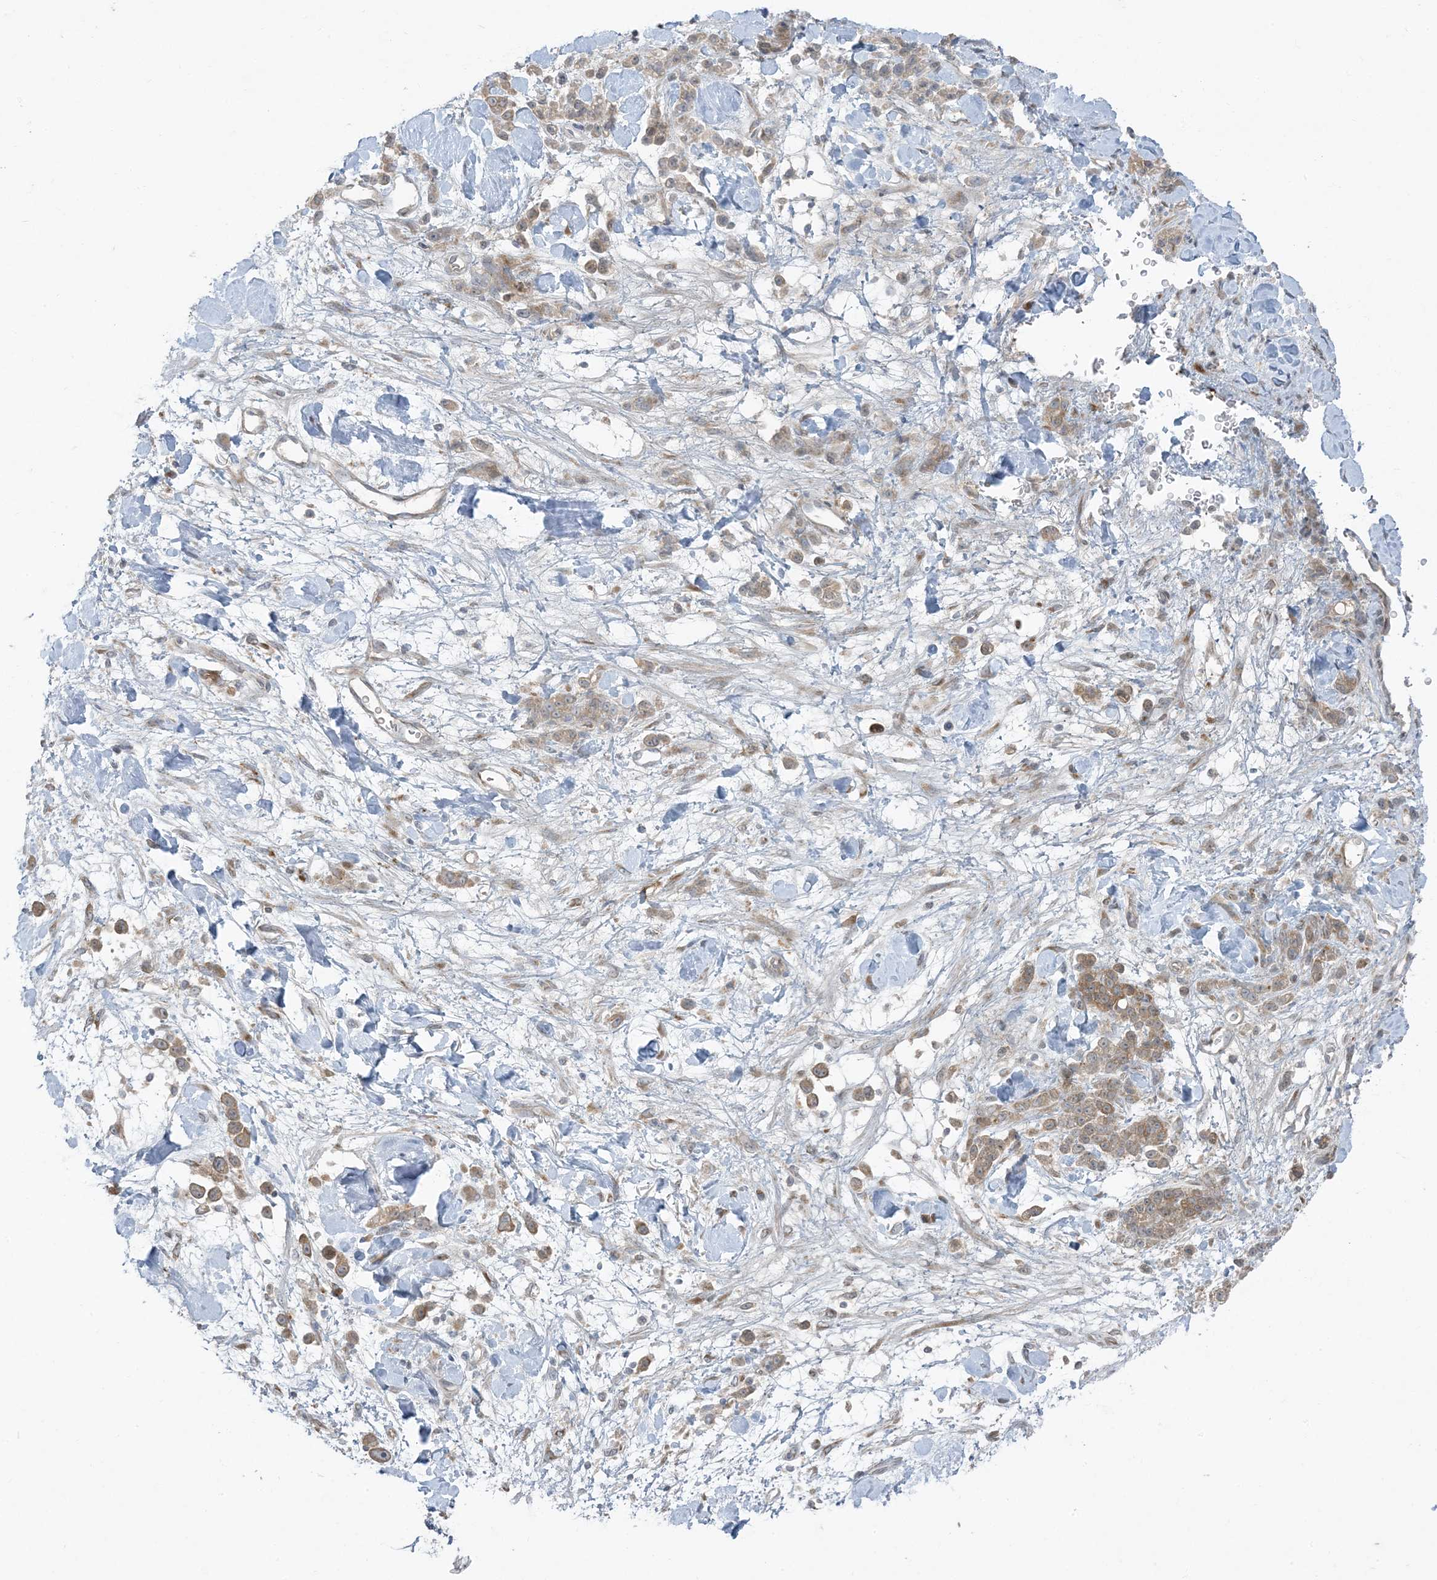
{"staining": {"intensity": "moderate", "quantity": ">75%", "location": "cytoplasmic/membranous"}, "tissue": "stomach cancer", "cell_type": "Tumor cells", "image_type": "cancer", "snomed": [{"axis": "morphology", "description": "Normal tissue, NOS"}, {"axis": "morphology", "description": "Adenocarcinoma, NOS"}, {"axis": "topography", "description": "Stomach"}], "caption": "High-magnification brightfield microscopy of adenocarcinoma (stomach) stained with DAB (3,3'-diaminobenzidine) (brown) and counterstained with hematoxylin (blue). tumor cells exhibit moderate cytoplasmic/membranous positivity is seen in about>75% of cells.", "gene": "ZNF263", "patient": {"sex": "male", "age": 82}}